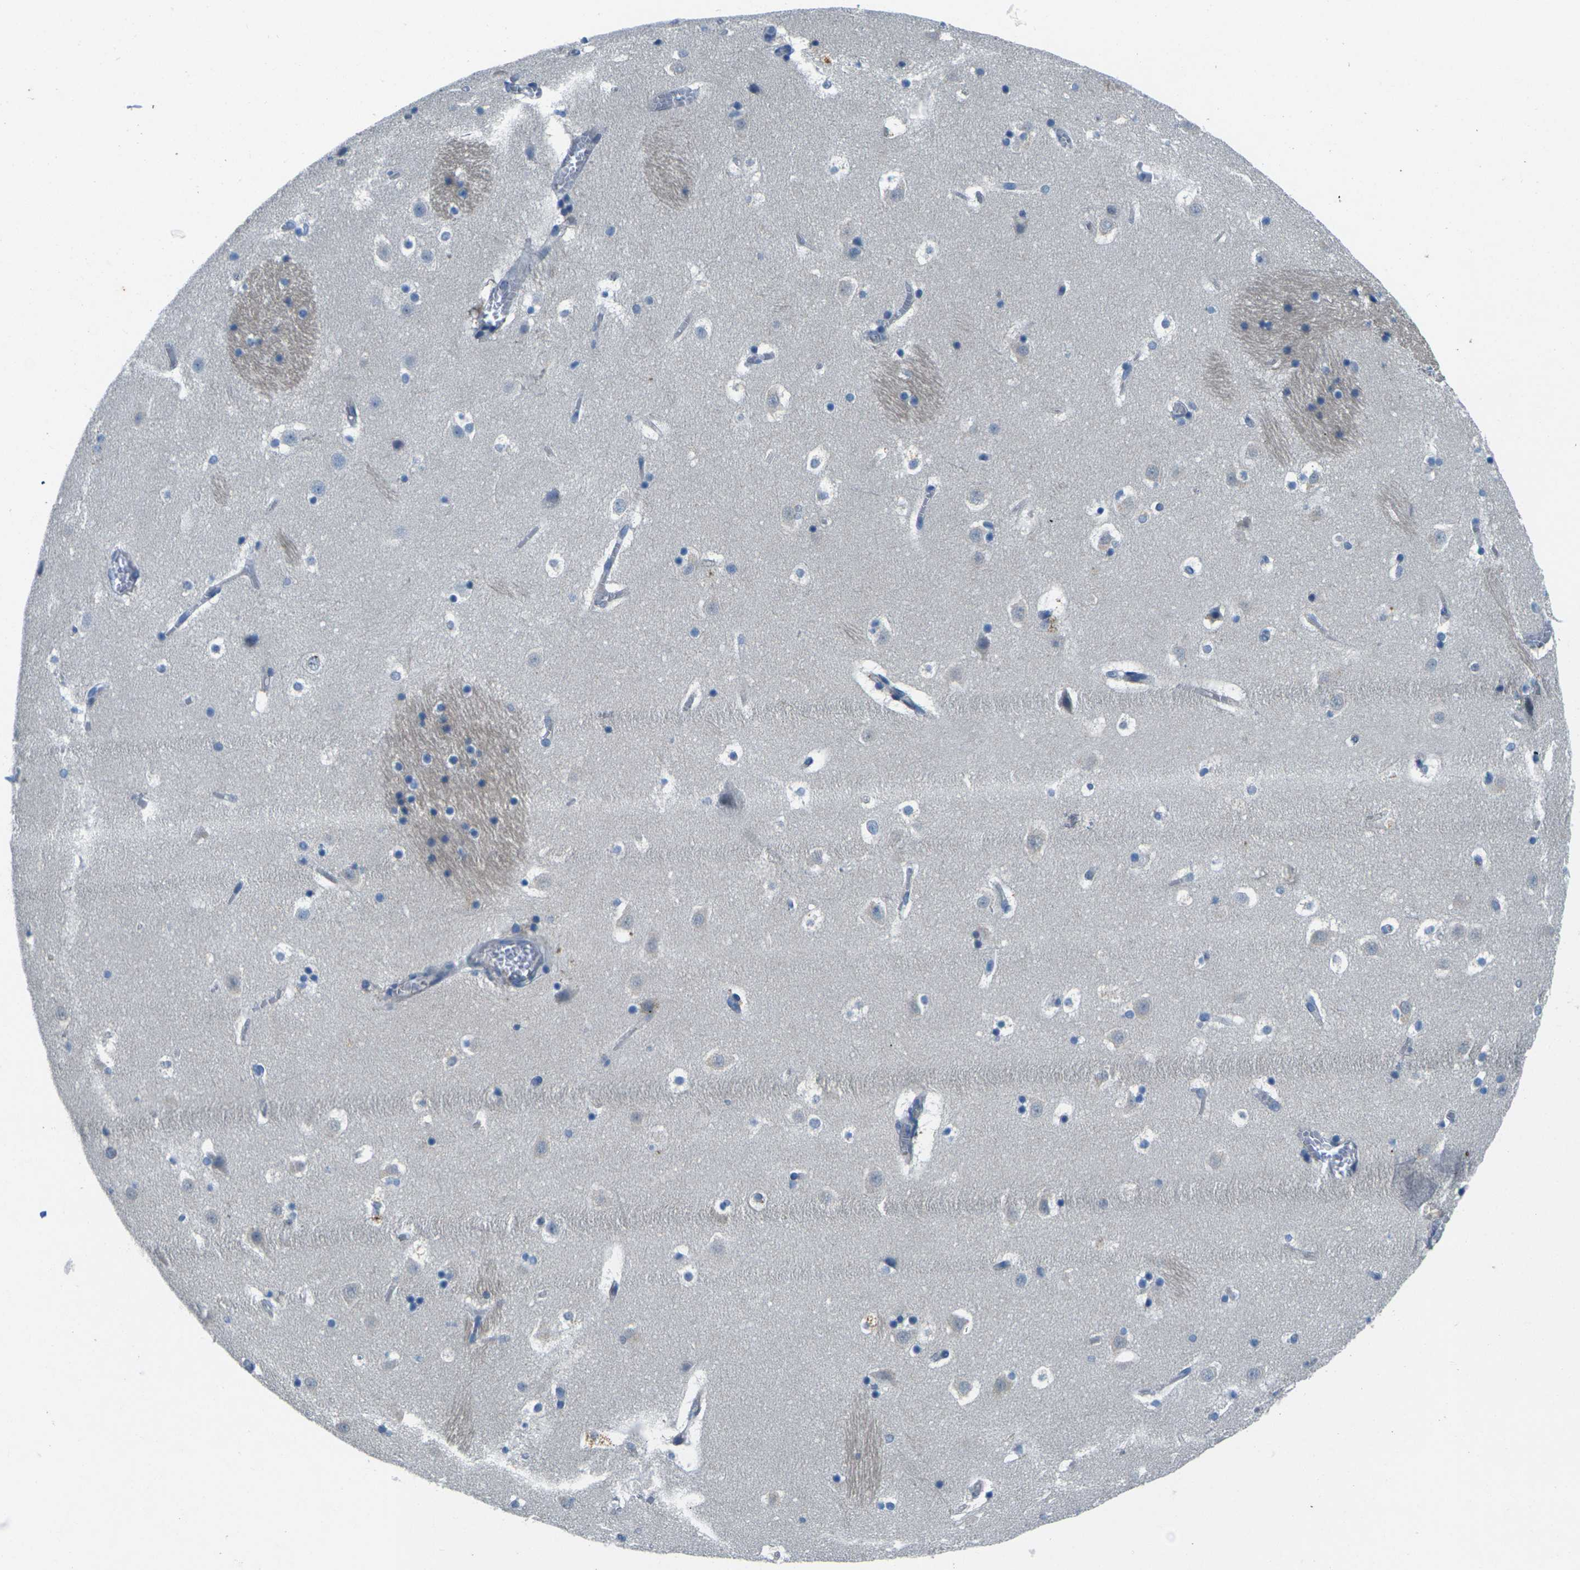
{"staining": {"intensity": "negative", "quantity": "none", "location": "none"}, "tissue": "caudate", "cell_type": "Glial cells", "image_type": "normal", "snomed": [{"axis": "morphology", "description": "Normal tissue, NOS"}, {"axis": "topography", "description": "Lateral ventricle wall"}], "caption": "Immunohistochemistry histopathology image of unremarkable caudate: human caudate stained with DAB (3,3'-diaminobenzidine) reveals no significant protein expression in glial cells. Nuclei are stained in blue.", "gene": "CYP2C8", "patient": {"sex": "male", "age": 45}}